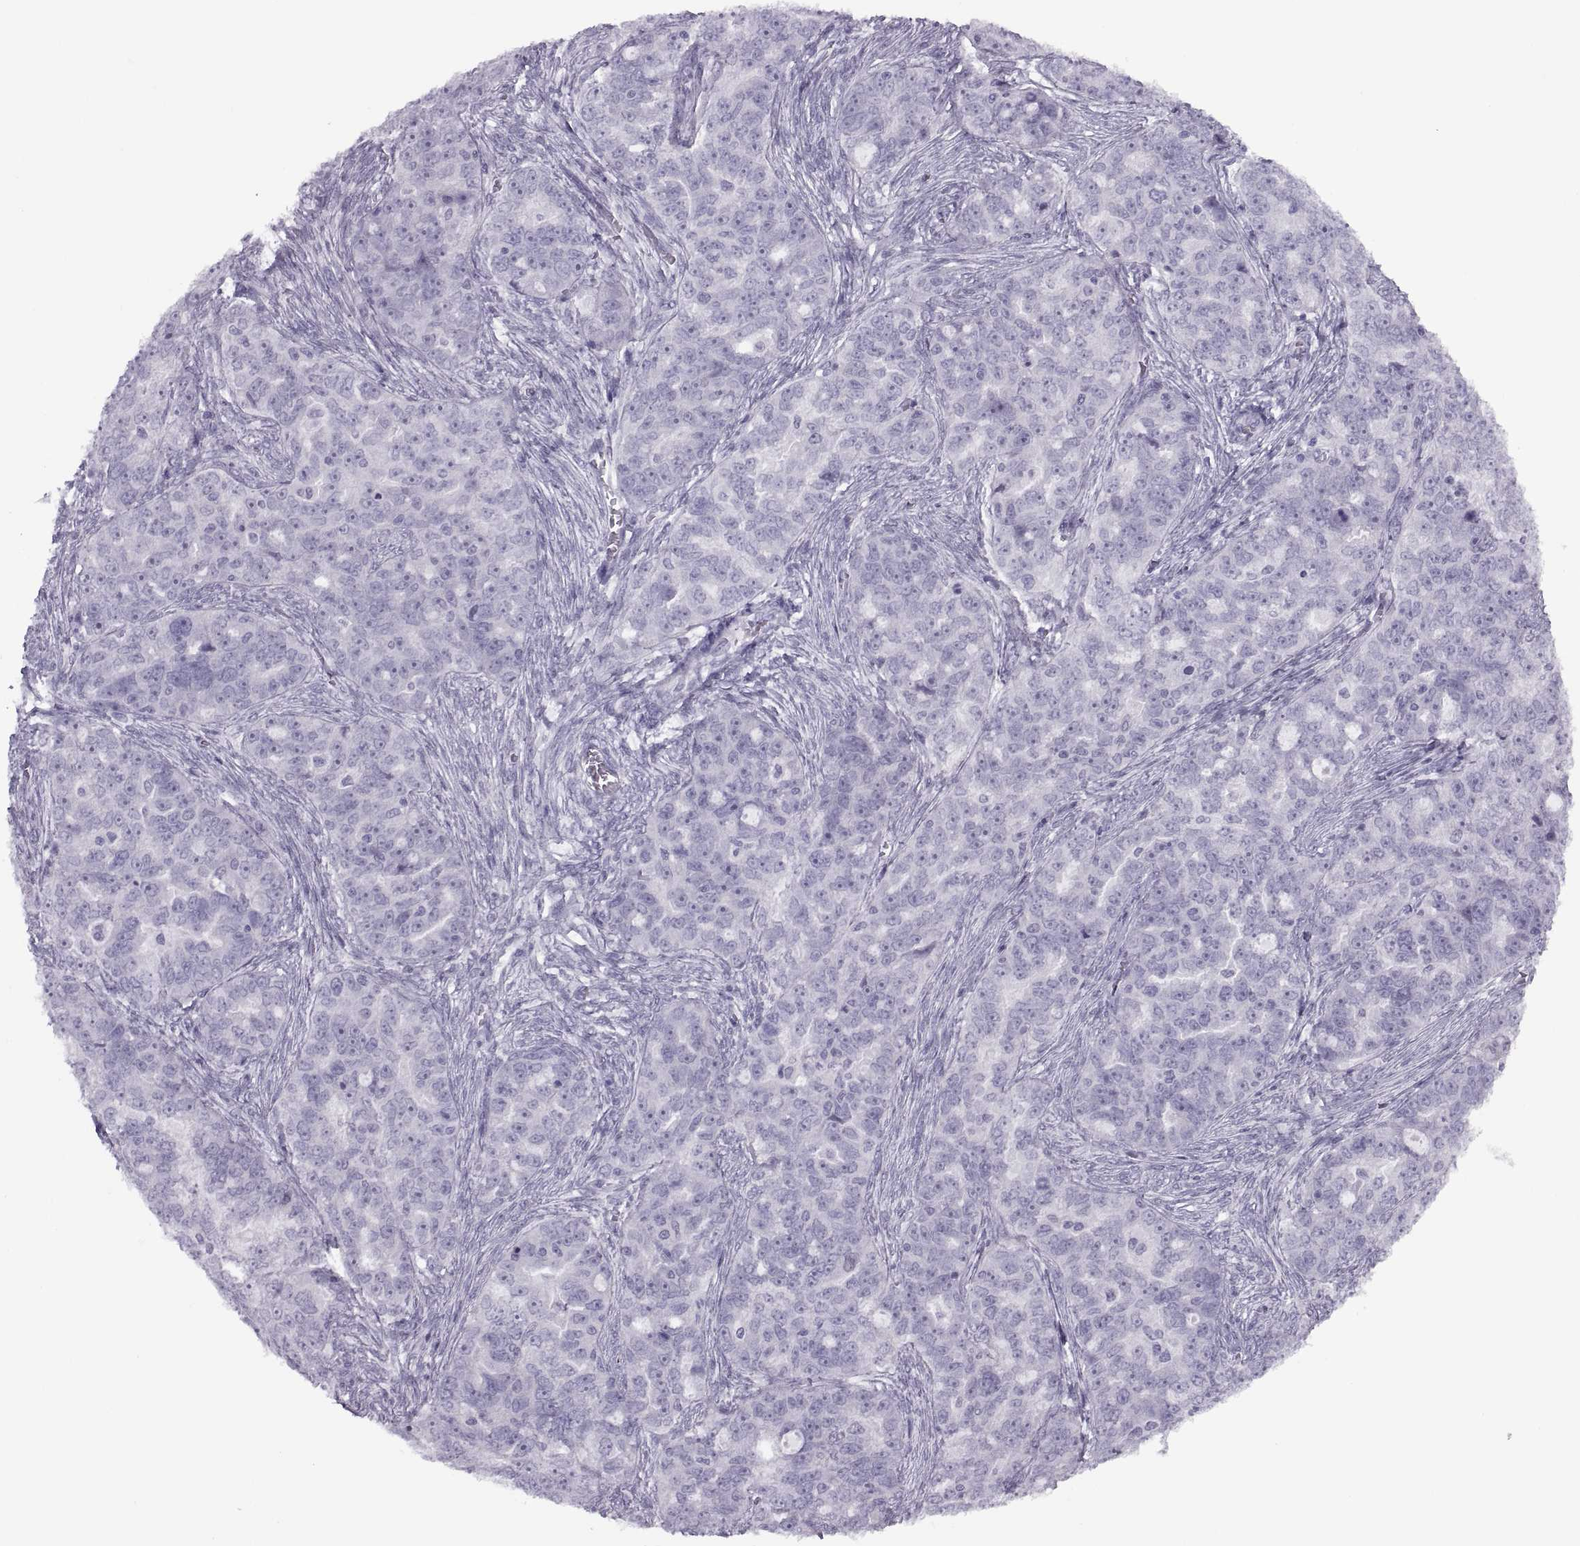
{"staining": {"intensity": "negative", "quantity": "none", "location": "none"}, "tissue": "ovarian cancer", "cell_type": "Tumor cells", "image_type": "cancer", "snomed": [{"axis": "morphology", "description": "Cystadenocarcinoma, serous, NOS"}, {"axis": "topography", "description": "Ovary"}], "caption": "The histopathology image demonstrates no staining of tumor cells in serous cystadenocarcinoma (ovarian).", "gene": "FAM24A", "patient": {"sex": "female", "age": 51}}